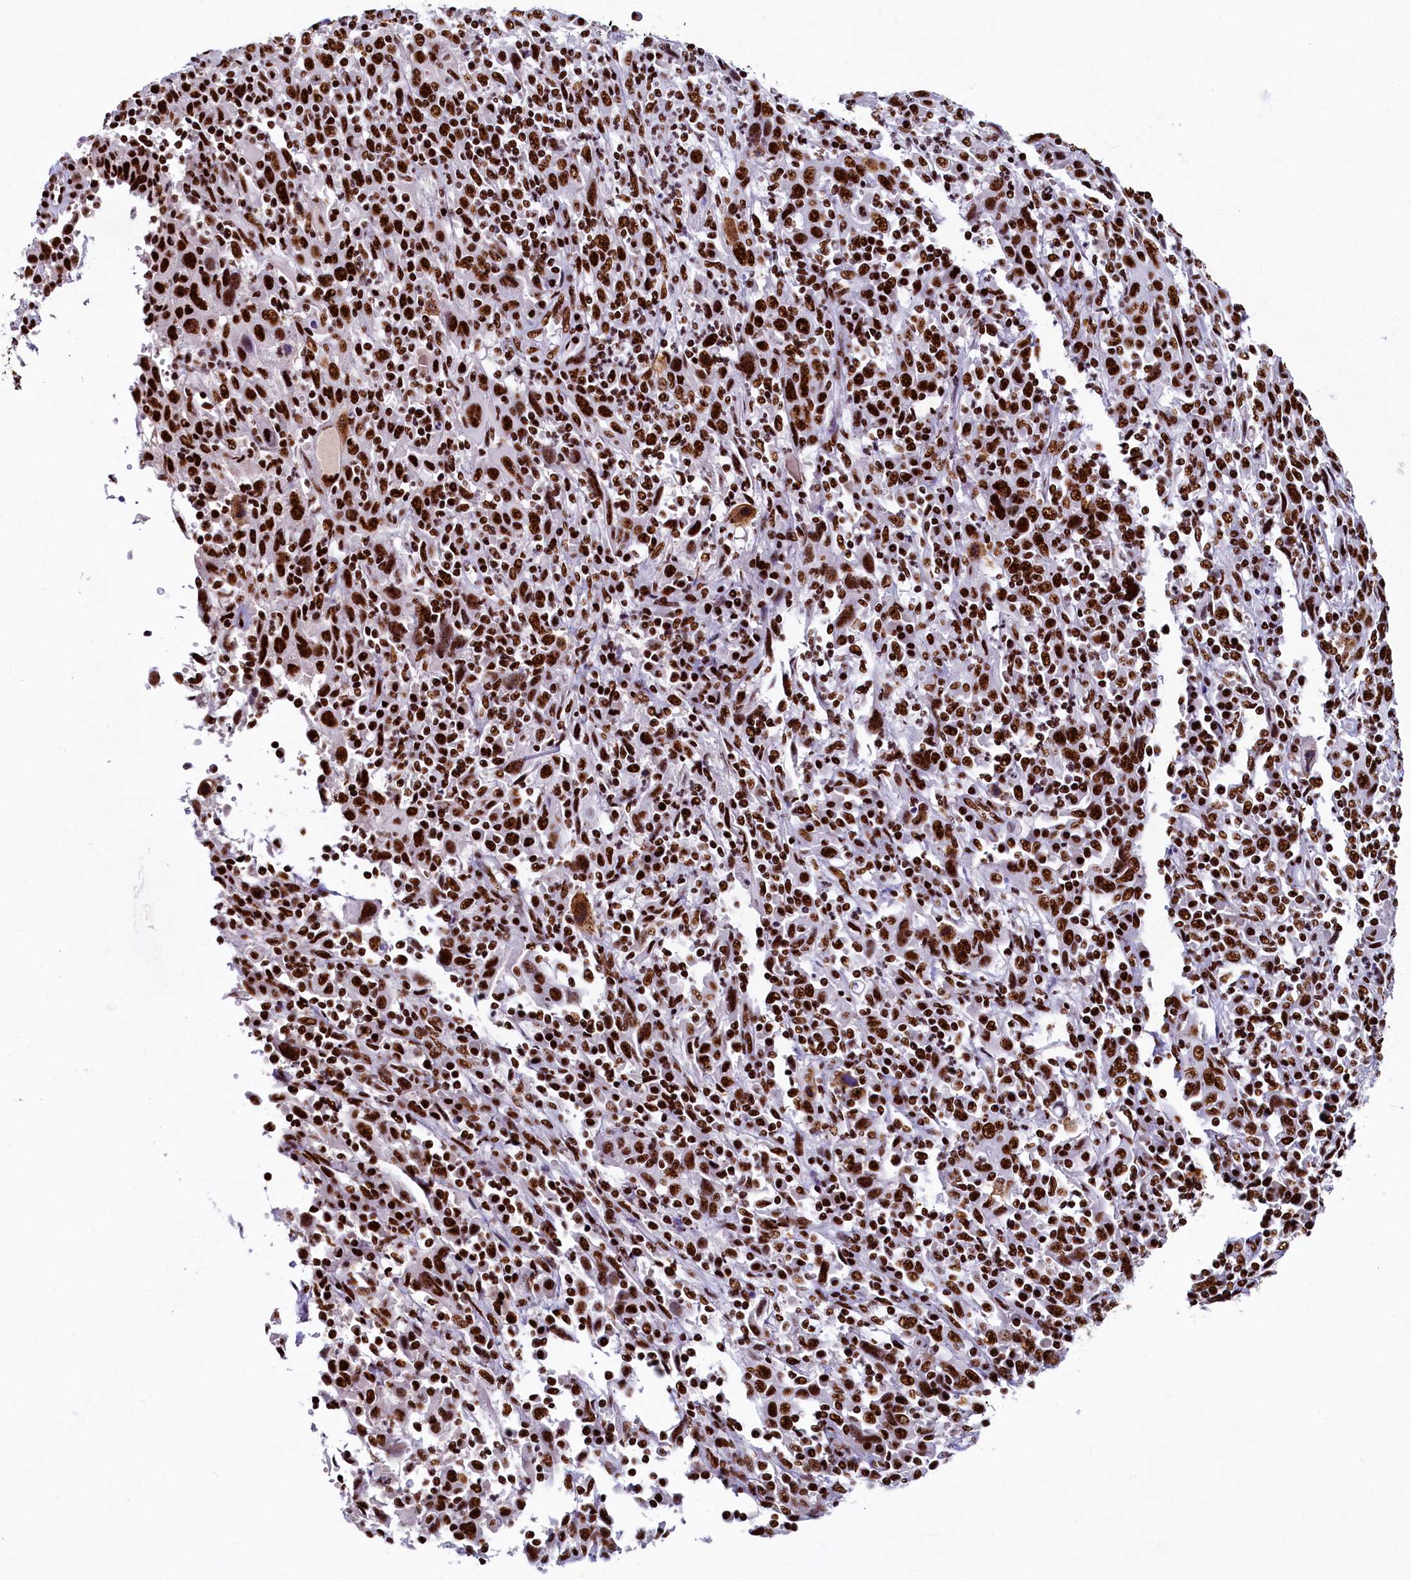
{"staining": {"intensity": "strong", "quantity": ">75%", "location": "nuclear"}, "tissue": "cervical cancer", "cell_type": "Tumor cells", "image_type": "cancer", "snomed": [{"axis": "morphology", "description": "Squamous cell carcinoma, NOS"}, {"axis": "topography", "description": "Cervix"}], "caption": "Immunohistochemistry (IHC) staining of squamous cell carcinoma (cervical), which shows high levels of strong nuclear expression in about >75% of tumor cells indicating strong nuclear protein positivity. The staining was performed using DAB (brown) for protein detection and nuclei were counterstained in hematoxylin (blue).", "gene": "SRRM2", "patient": {"sex": "female", "age": 46}}